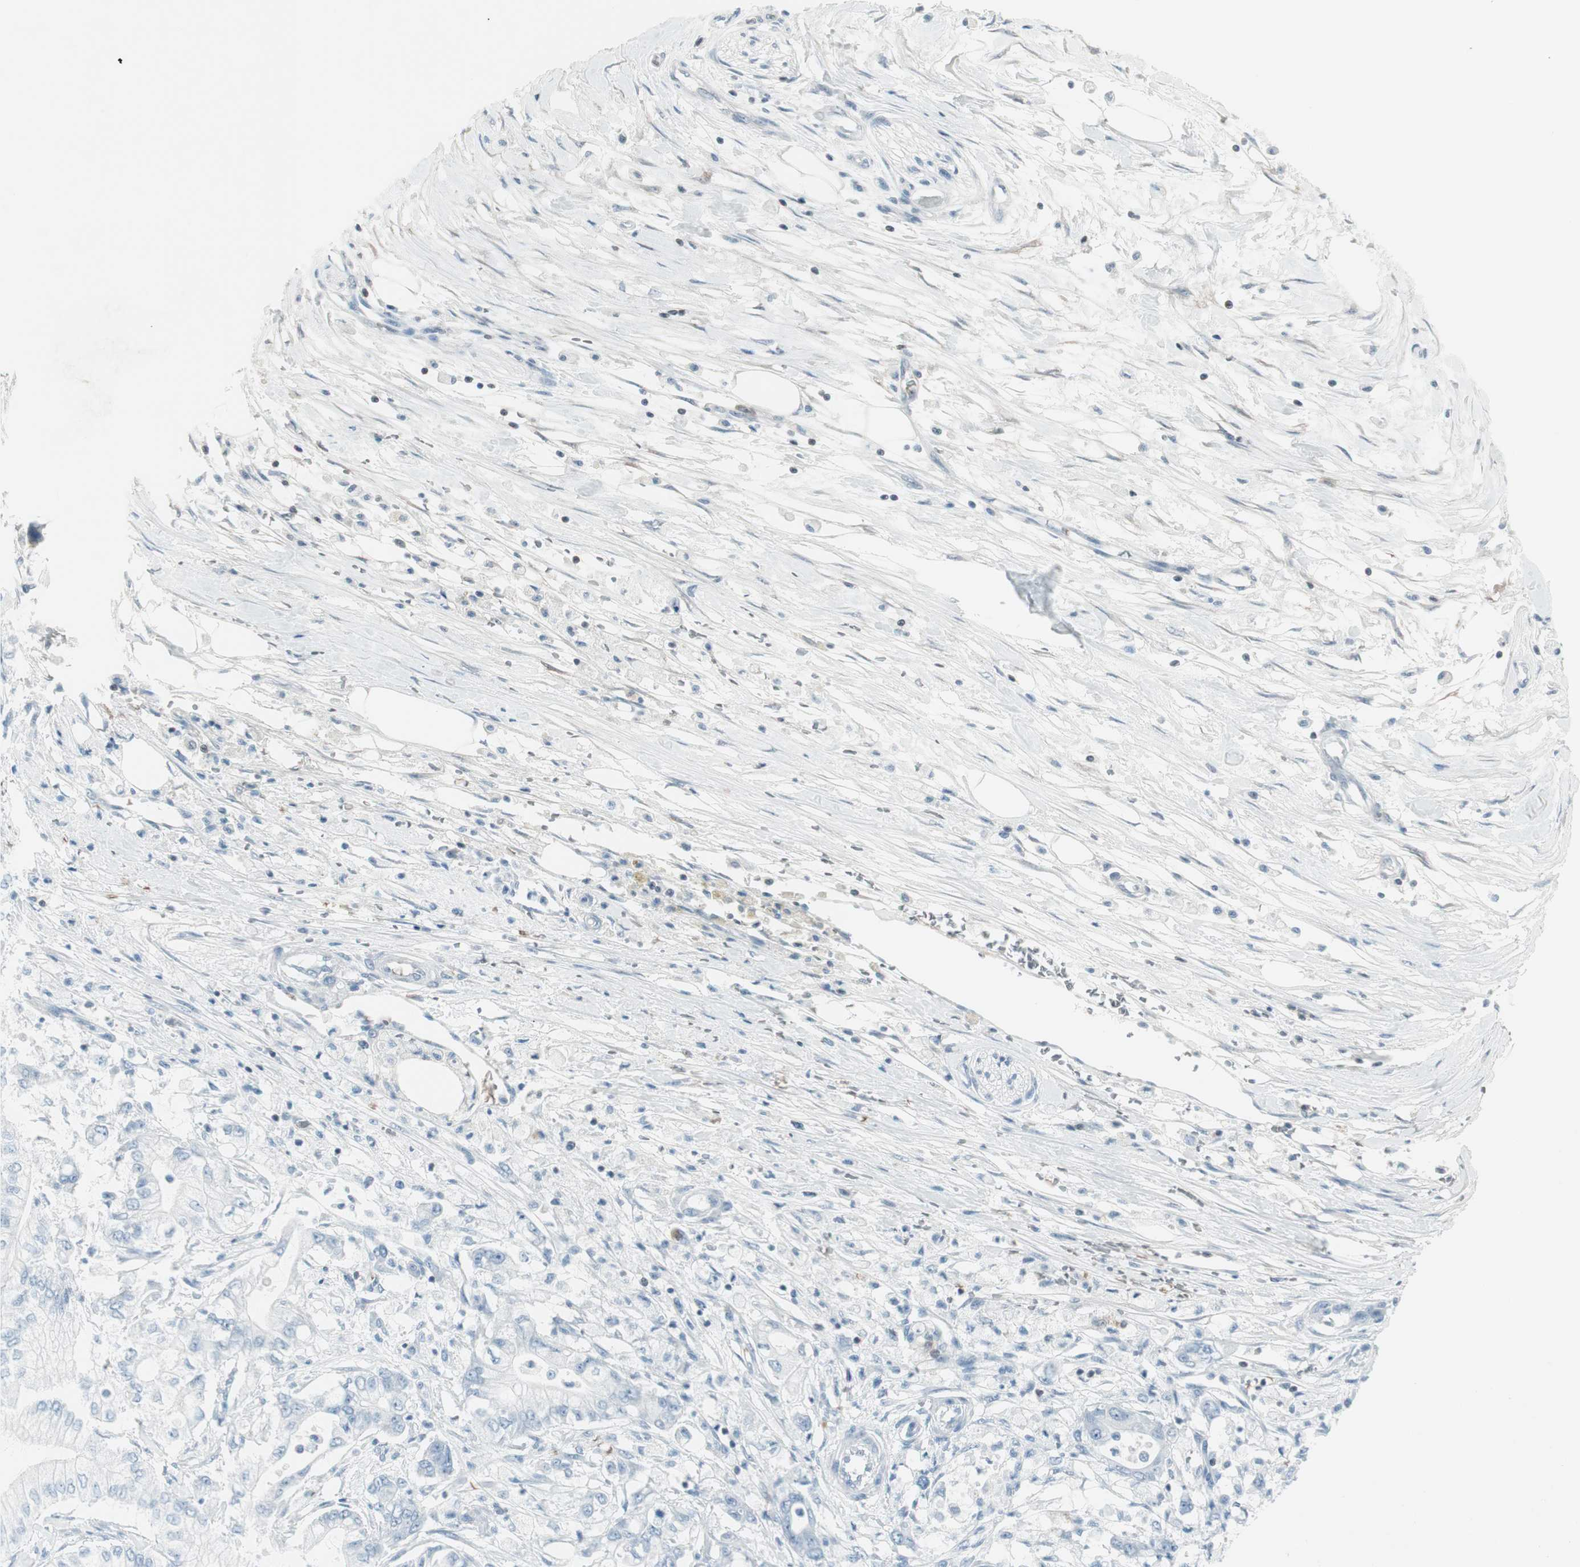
{"staining": {"intensity": "negative", "quantity": "none", "location": "none"}, "tissue": "pancreatic cancer", "cell_type": "Tumor cells", "image_type": "cancer", "snomed": [{"axis": "morphology", "description": "Adenocarcinoma, NOS"}, {"axis": "topography", "description": "Pancreas"}], "caption": "A high-resolution histopathology image shows immunohistochemistry (IHC) staining of pancreatic cancer (adenocarcinoma), which shows no significant expression in tumor cells.", "gene": "MAP4K1", "patient": {"sex": "male", "age": 70}}